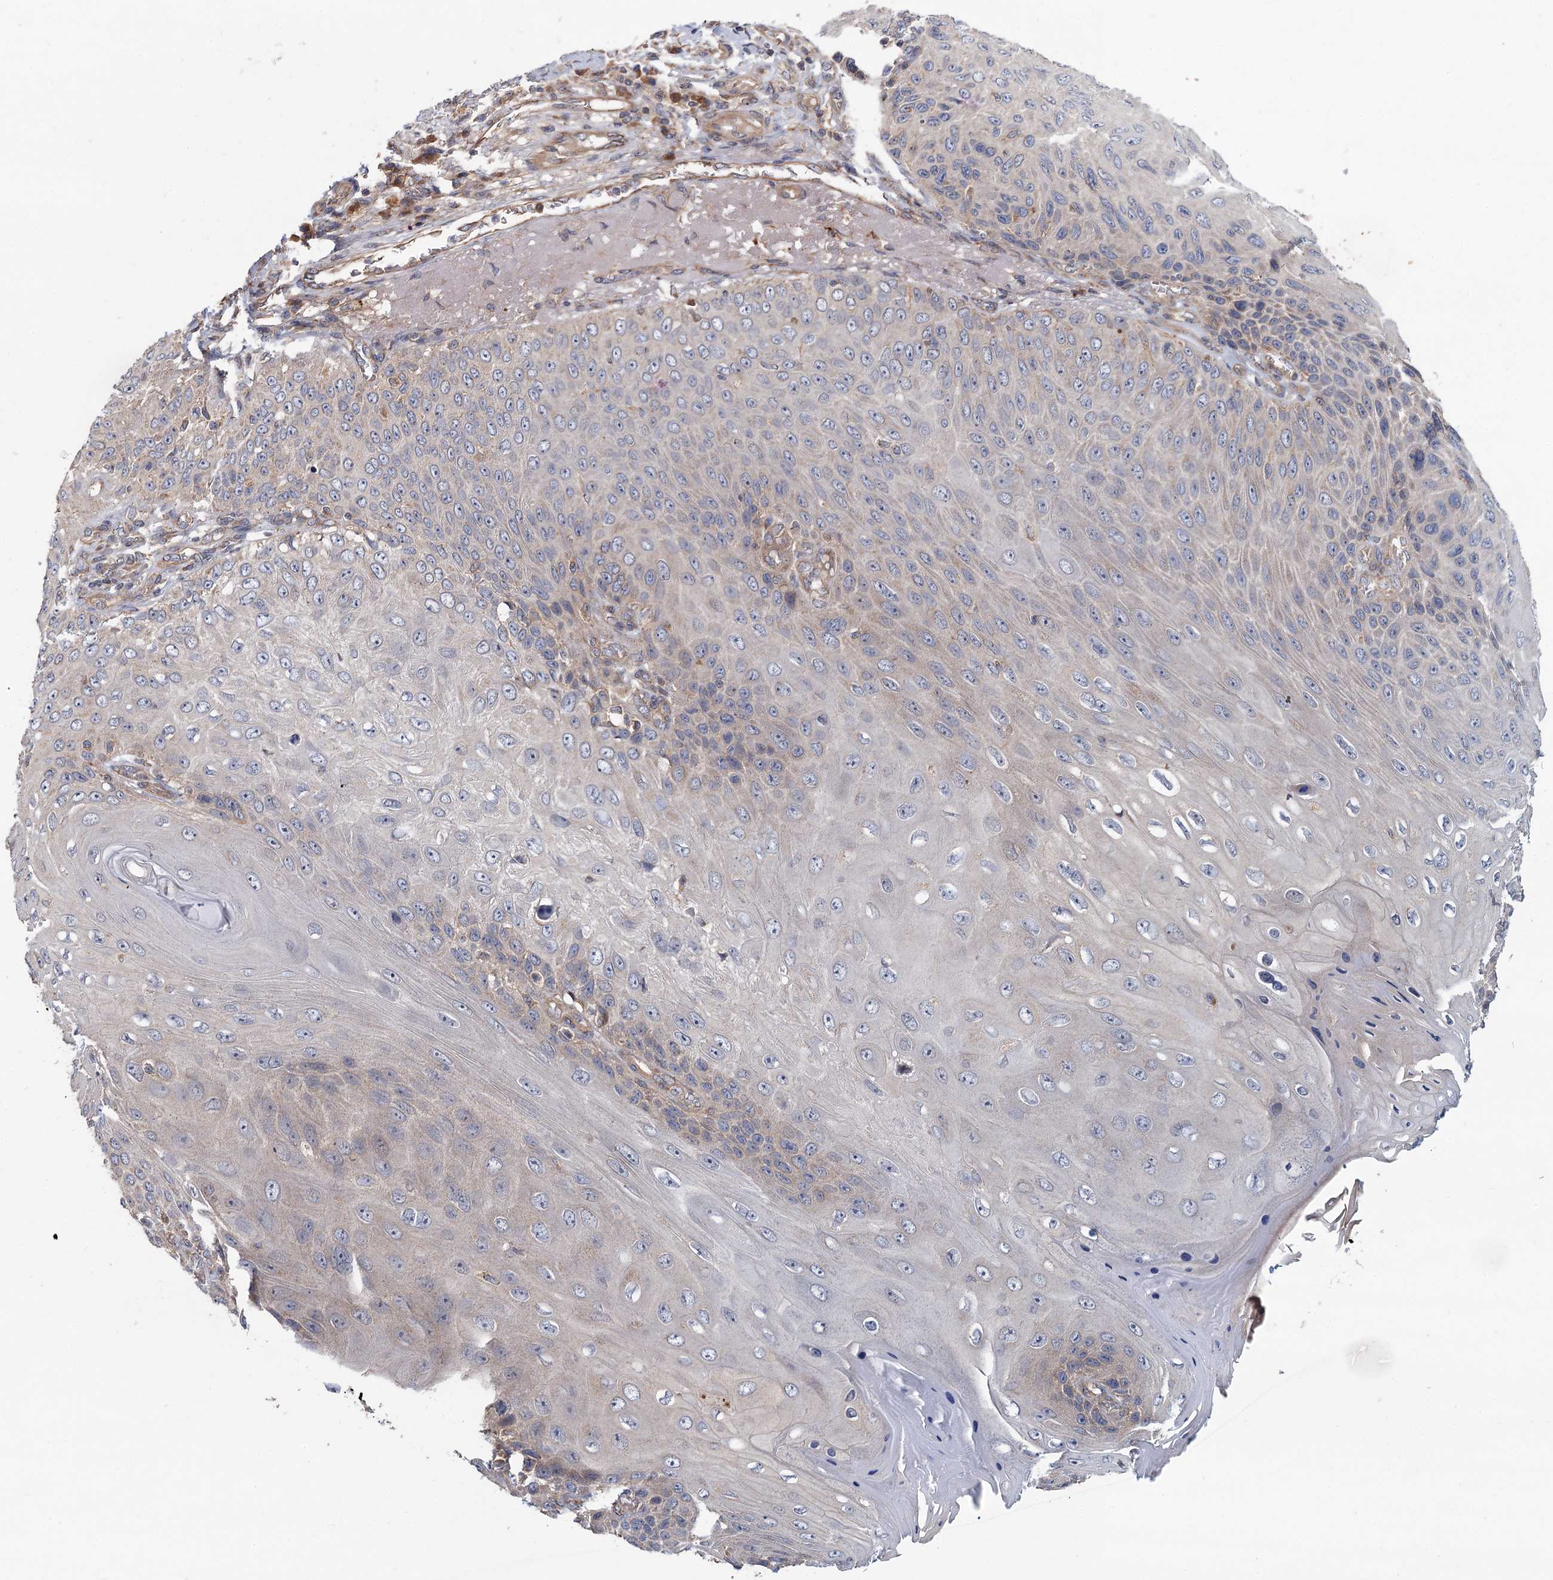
{"staining": {"intensity": "weak", "quantity": "<25%", "location": "cytoplasmic/membranous"}, "tissue": "skin cancer", "cell_type": "Tumor cells", "image_type": "cancer", "snomed": [{"axis": "morphology", "description": "Squamous cell carcinoma, NOS"}, {"axis": "topography", "description": "Skin"}], "caption": "Immunohistochemical staining of human skin squamous cell carcinoma demonstrates no significant positivity in tumor cells.", "gene": "MTRR", "patient": {"sex": "female", "age": 88}}